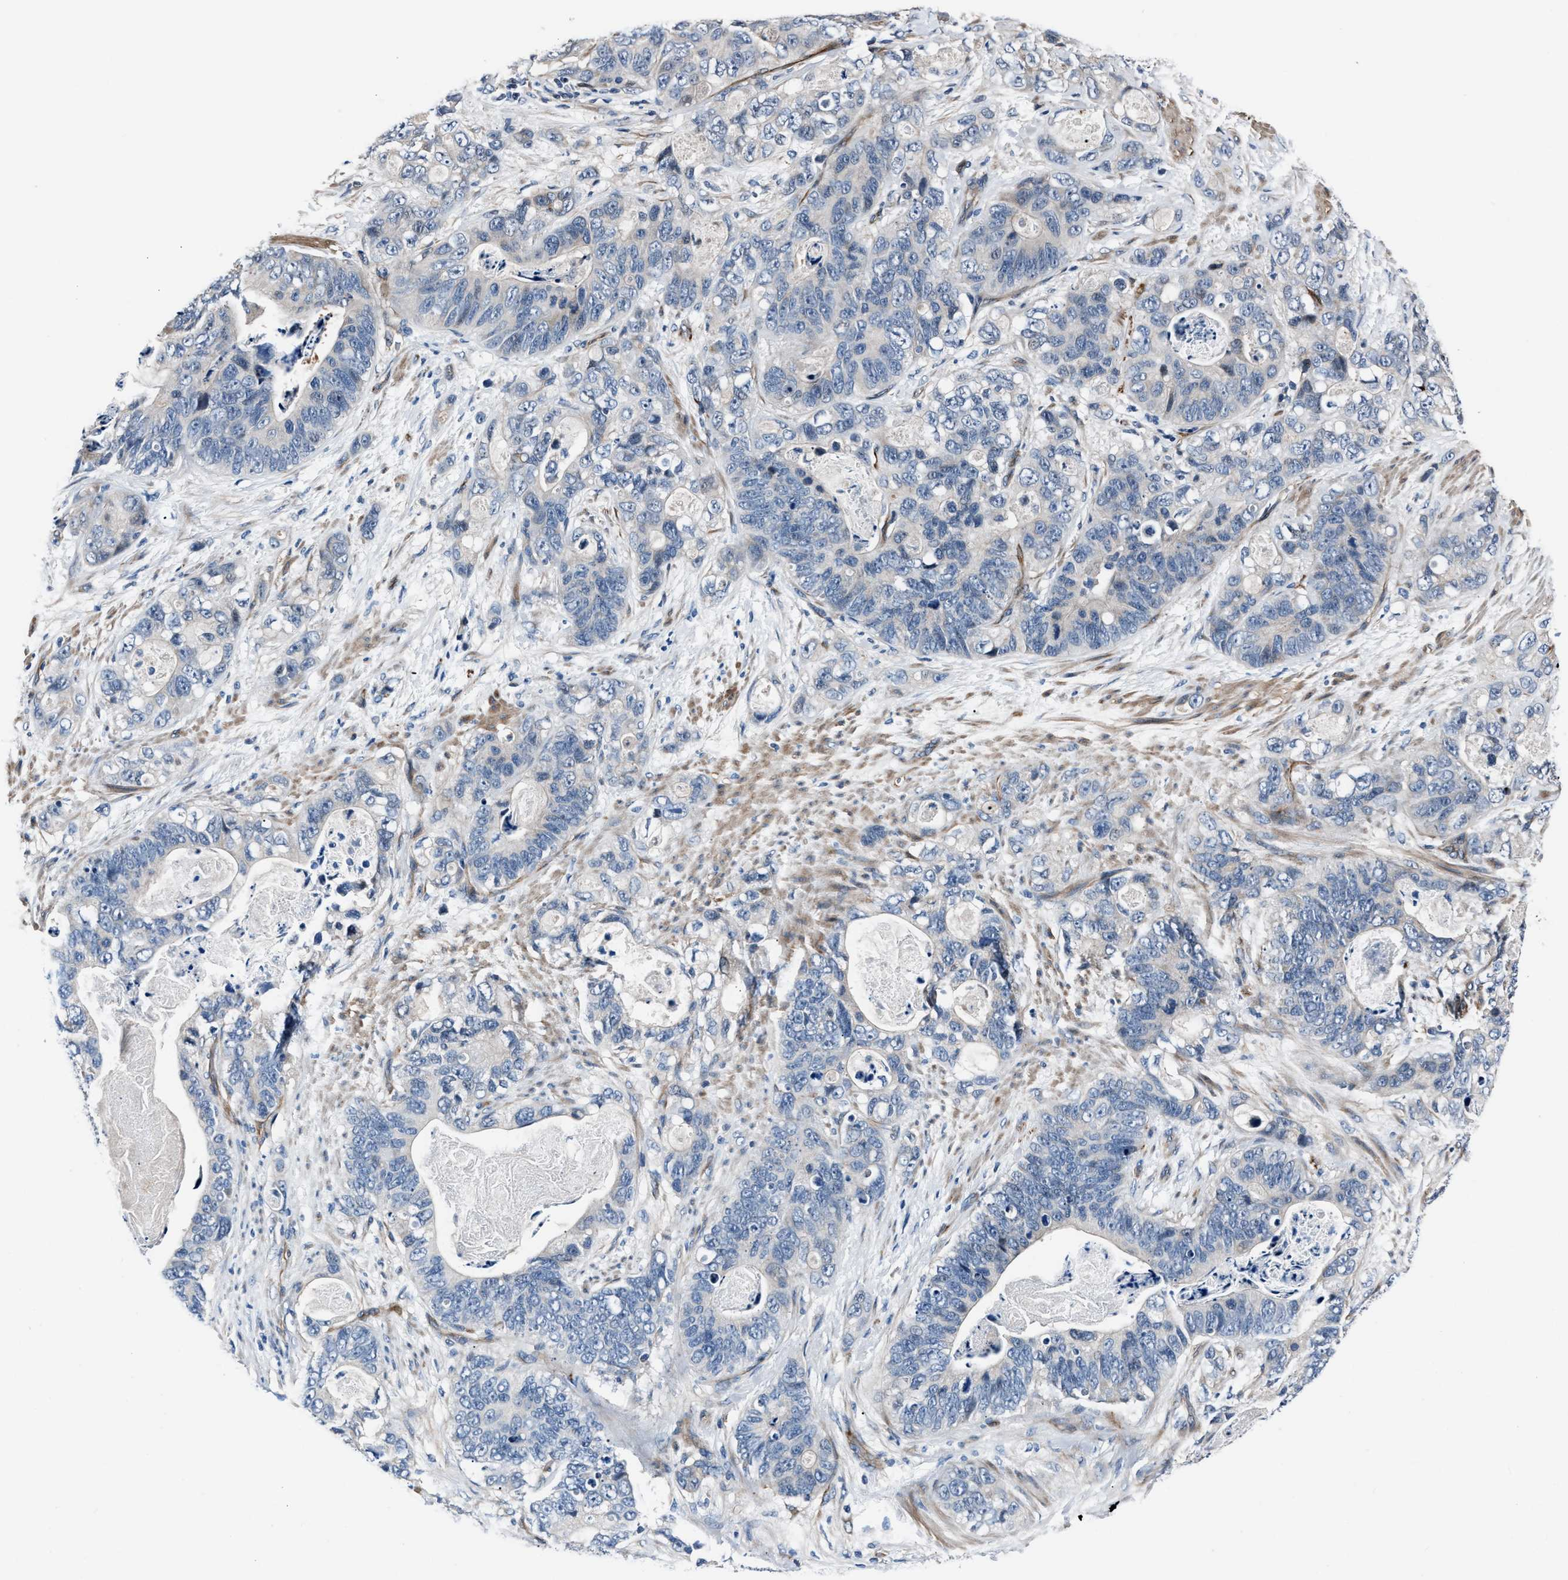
{"staining": {"intensity": "negative", "quantity": "none", "location": "none"}, "tissue": "stomach cancer", "cell_type": "Tumor cells", "image_type": "cancer", "snomed": [{"axis": "morphology", "description": "Normal tissue, NOS"}, {"axis": "morphology", "description": "Adenocarcinoma, NOS"}, {"axis": "topography", "description": "Stomach"}], "caption": "This is an immunohistochemistry (IHC) photomicrograph of human stomach cancer. There is no staining in tumor cells.", "gene": "MPDZ", "patient": {"sex": "female", "age": 89}}